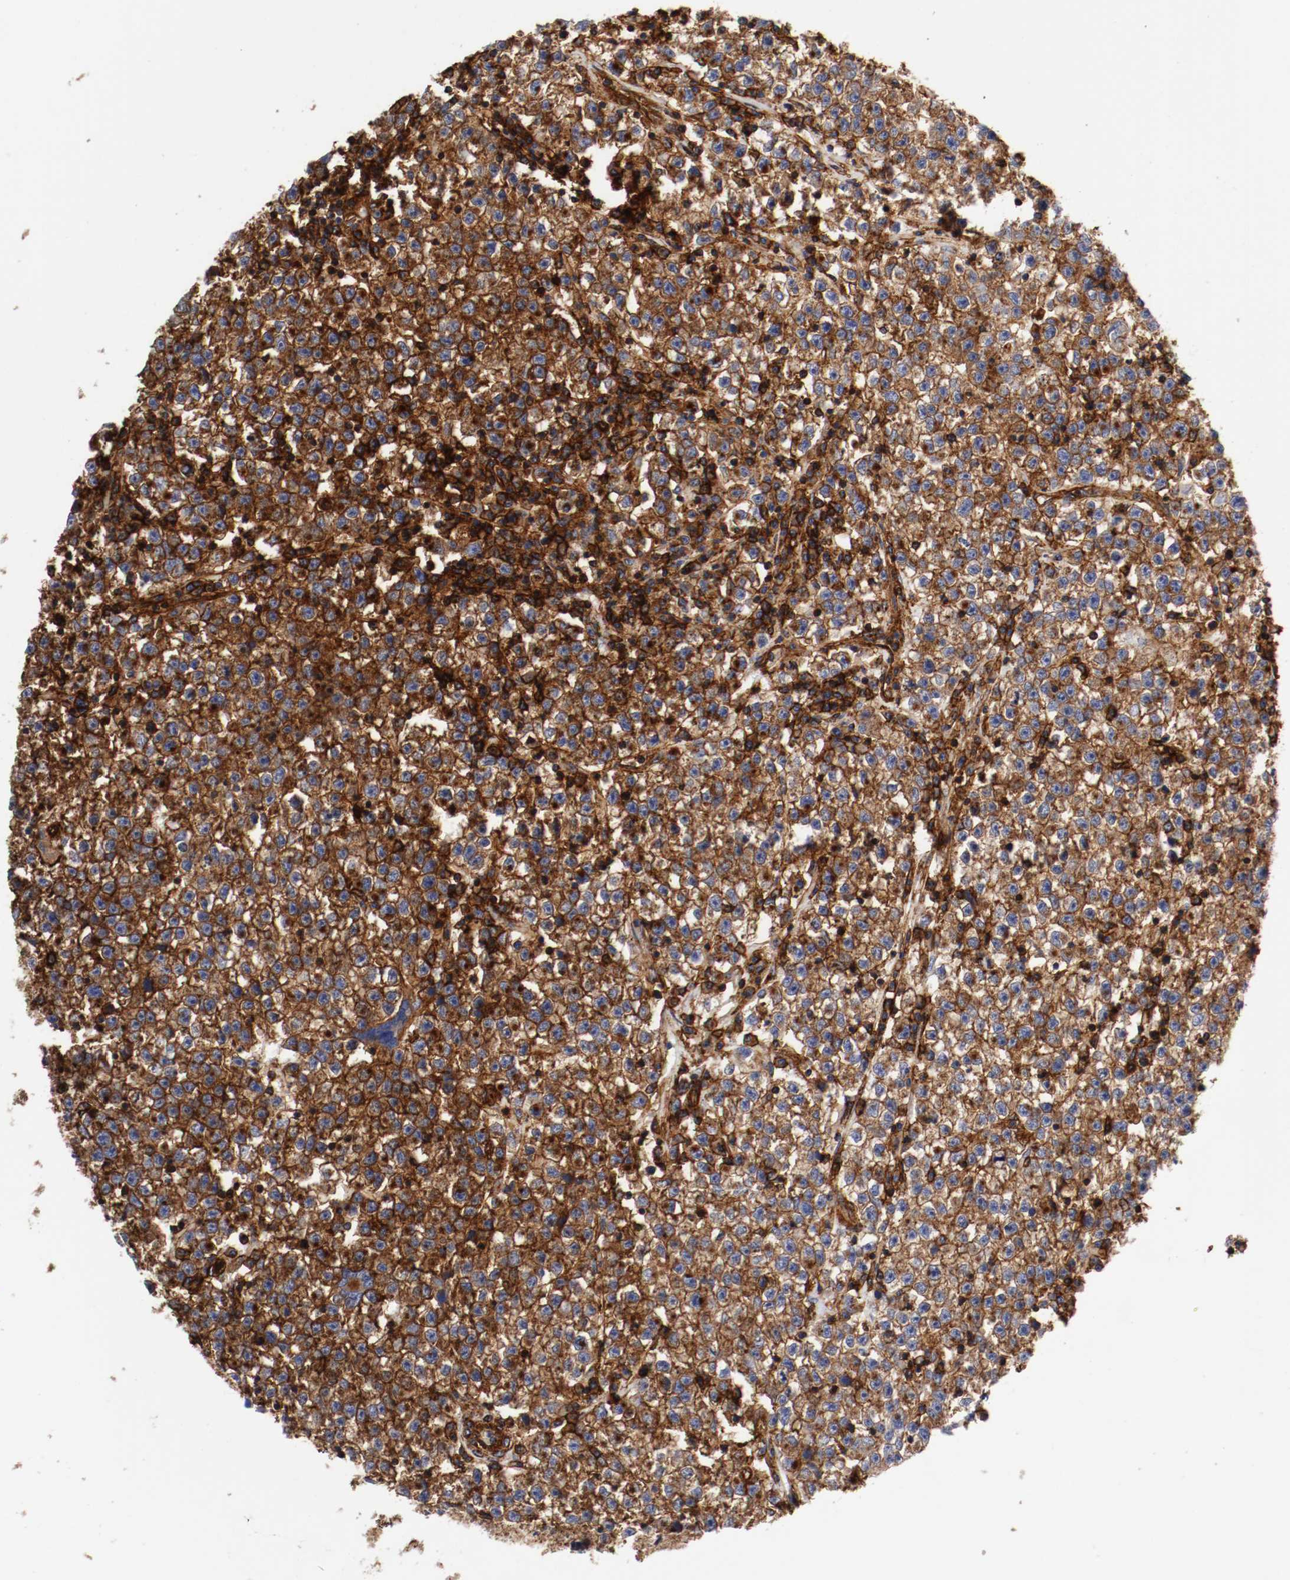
{"staining": {"intensity": "strong", "quantity": ">75%", "location": "cytoplasmic/membranous"}, "tissue": "testis cancer", "cell_type": "Tumor cells", "image_type": "cancer", "snomed": [{"axis": "morphology", "description": "Seminoma, NOS"}, {"axis": "topography", "description": "Testis"}], "caption": "Brown immunohistochemical staining in seminoma (testis) shows strong cytoplasmic/membranous positivity in about >75% of tumor cells. Immunohistochemistry (ihc) stains the protein in brown and the nuclei are stained blue.", "gene": "IFITM1", "patient": {"sex": "male", "age": 22}}